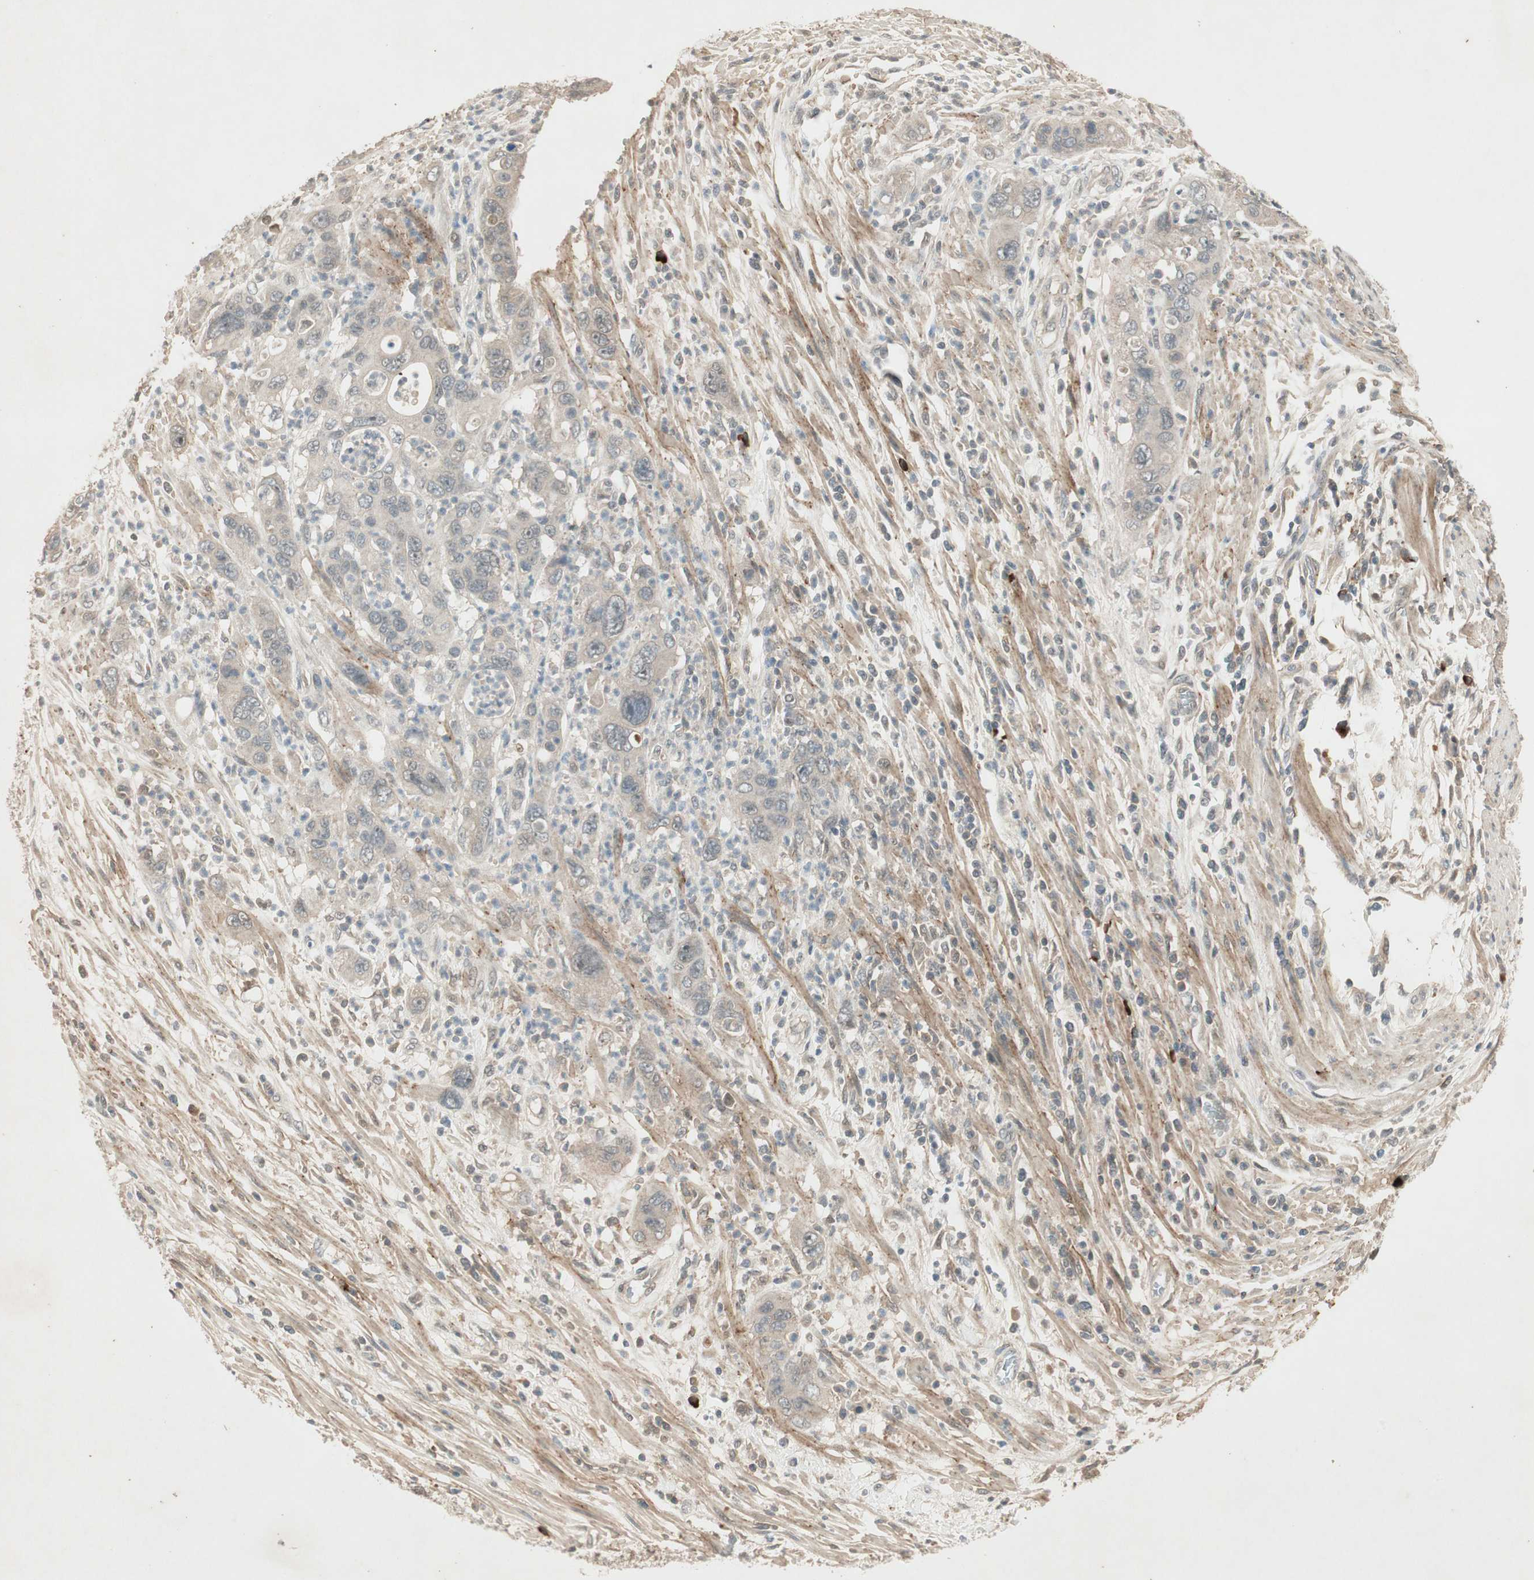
{"staining": {"intensity": "negative", "quantity": "none", "location": "none"}, "tissue": "pancreatic cancer", "cell_type": "Tumor cells", "image_type": "cancer", "snomed": [{"axis": "morphology", "description": "Adenocarcinoma, NOS"}, {"axis": "topography", "description": "Pancreas"}], "caption": "Immunohistochemistry (IHC) of human adenocarcinoma (pancreatic) demonstrates no positivity in tumor cells.", "gene": "RNGTT", "patient": {"sex": "female", "age": 71}}